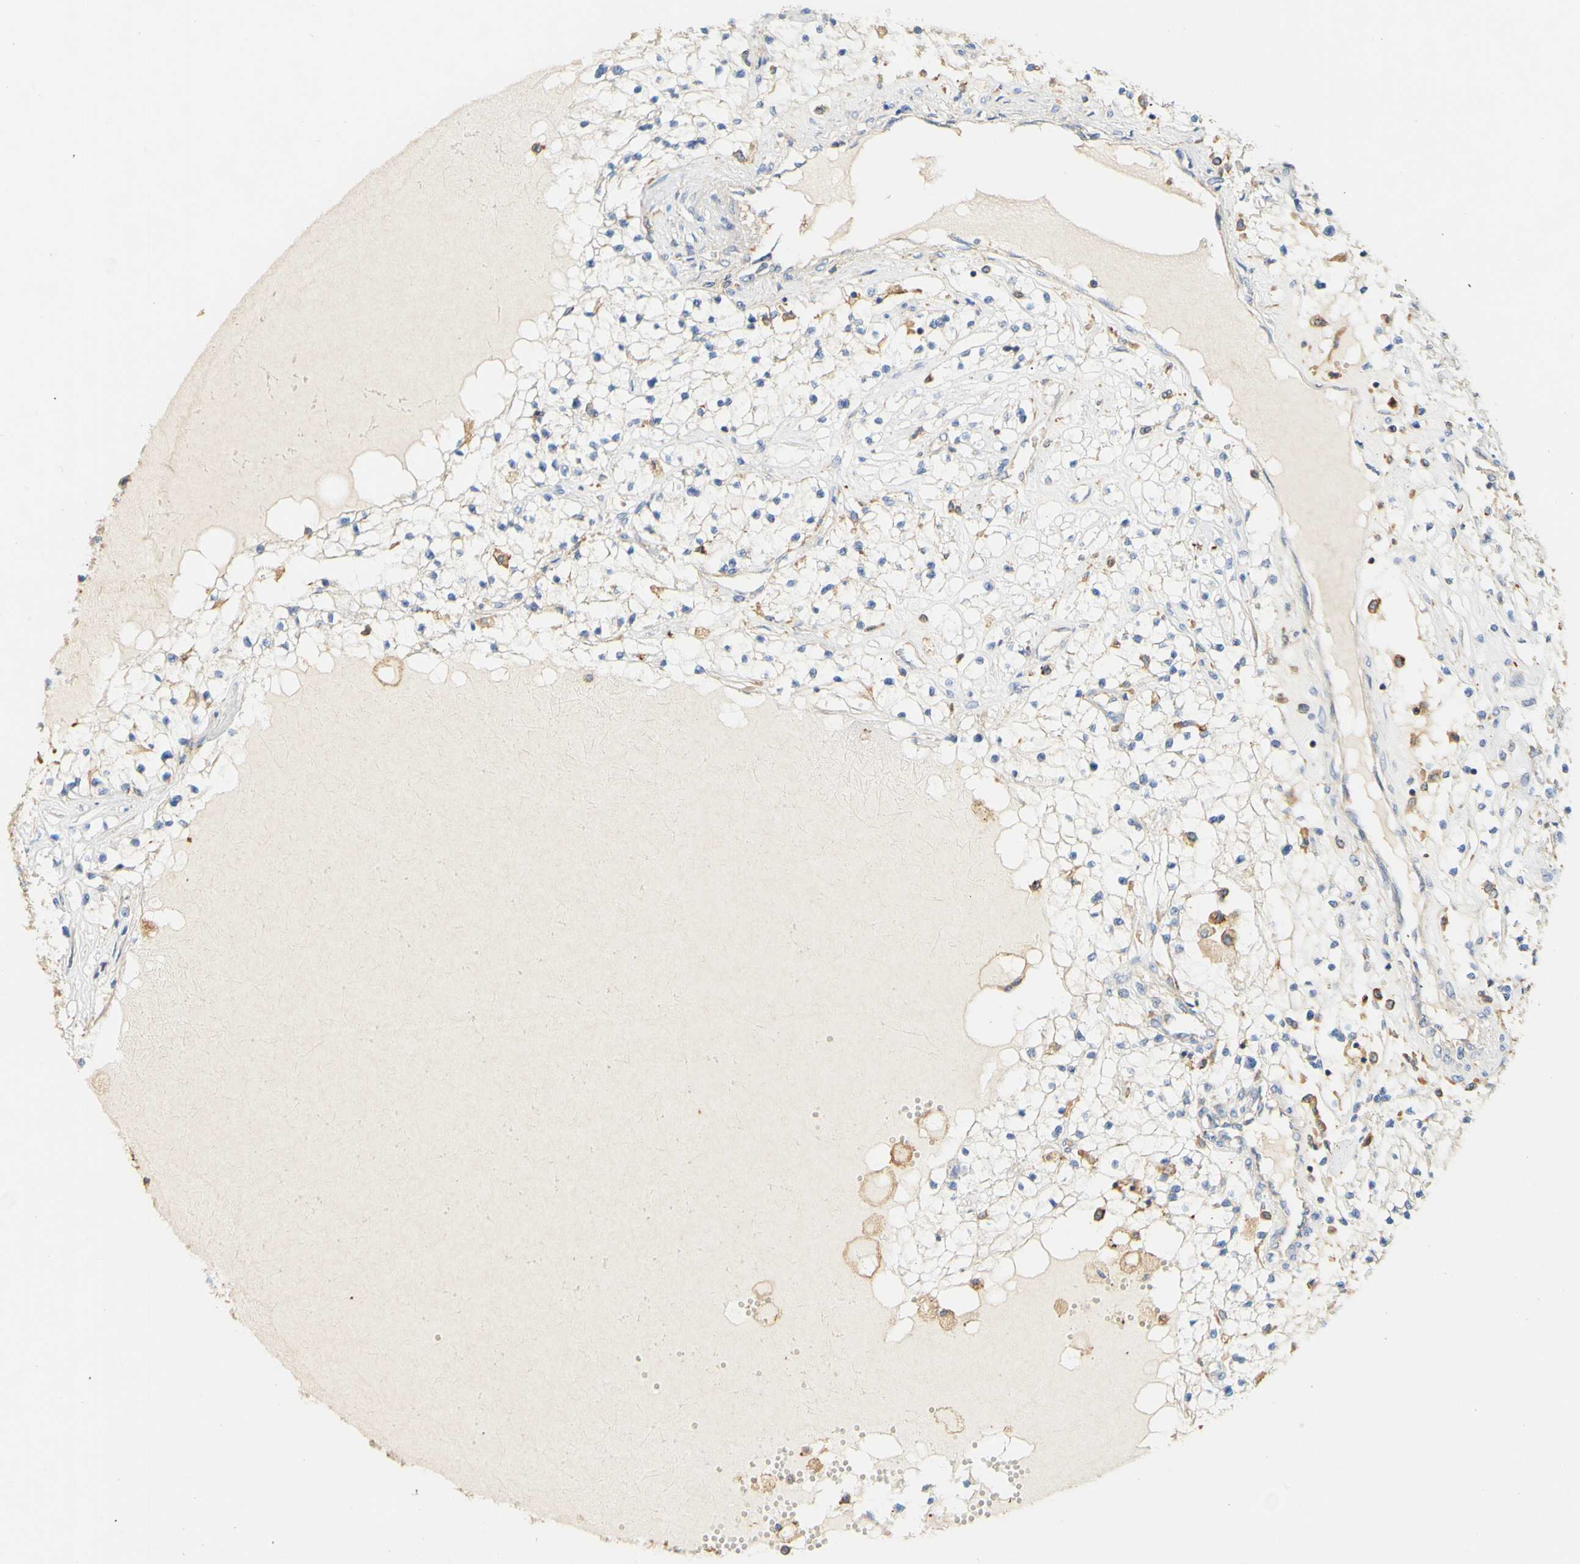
{"staining": {"intensity": "negative", "quantity": "none", "location": "none"}, "tissue": "renal cancer", "cell_type": "Tumor cells", "image_type": "cancer", "snomed": [{"axis": "morphology", "description": "Adenocarcinoma, NOS"}, {"axis": "topography", "description": "Kidney"}], "caption": "Protein analysis of renal cancer (adenocarcinoma) demonstrates no significant staining in tumor cells.", "gene": "PCDH7", "patient": {"sex": "male", "age": 68}}